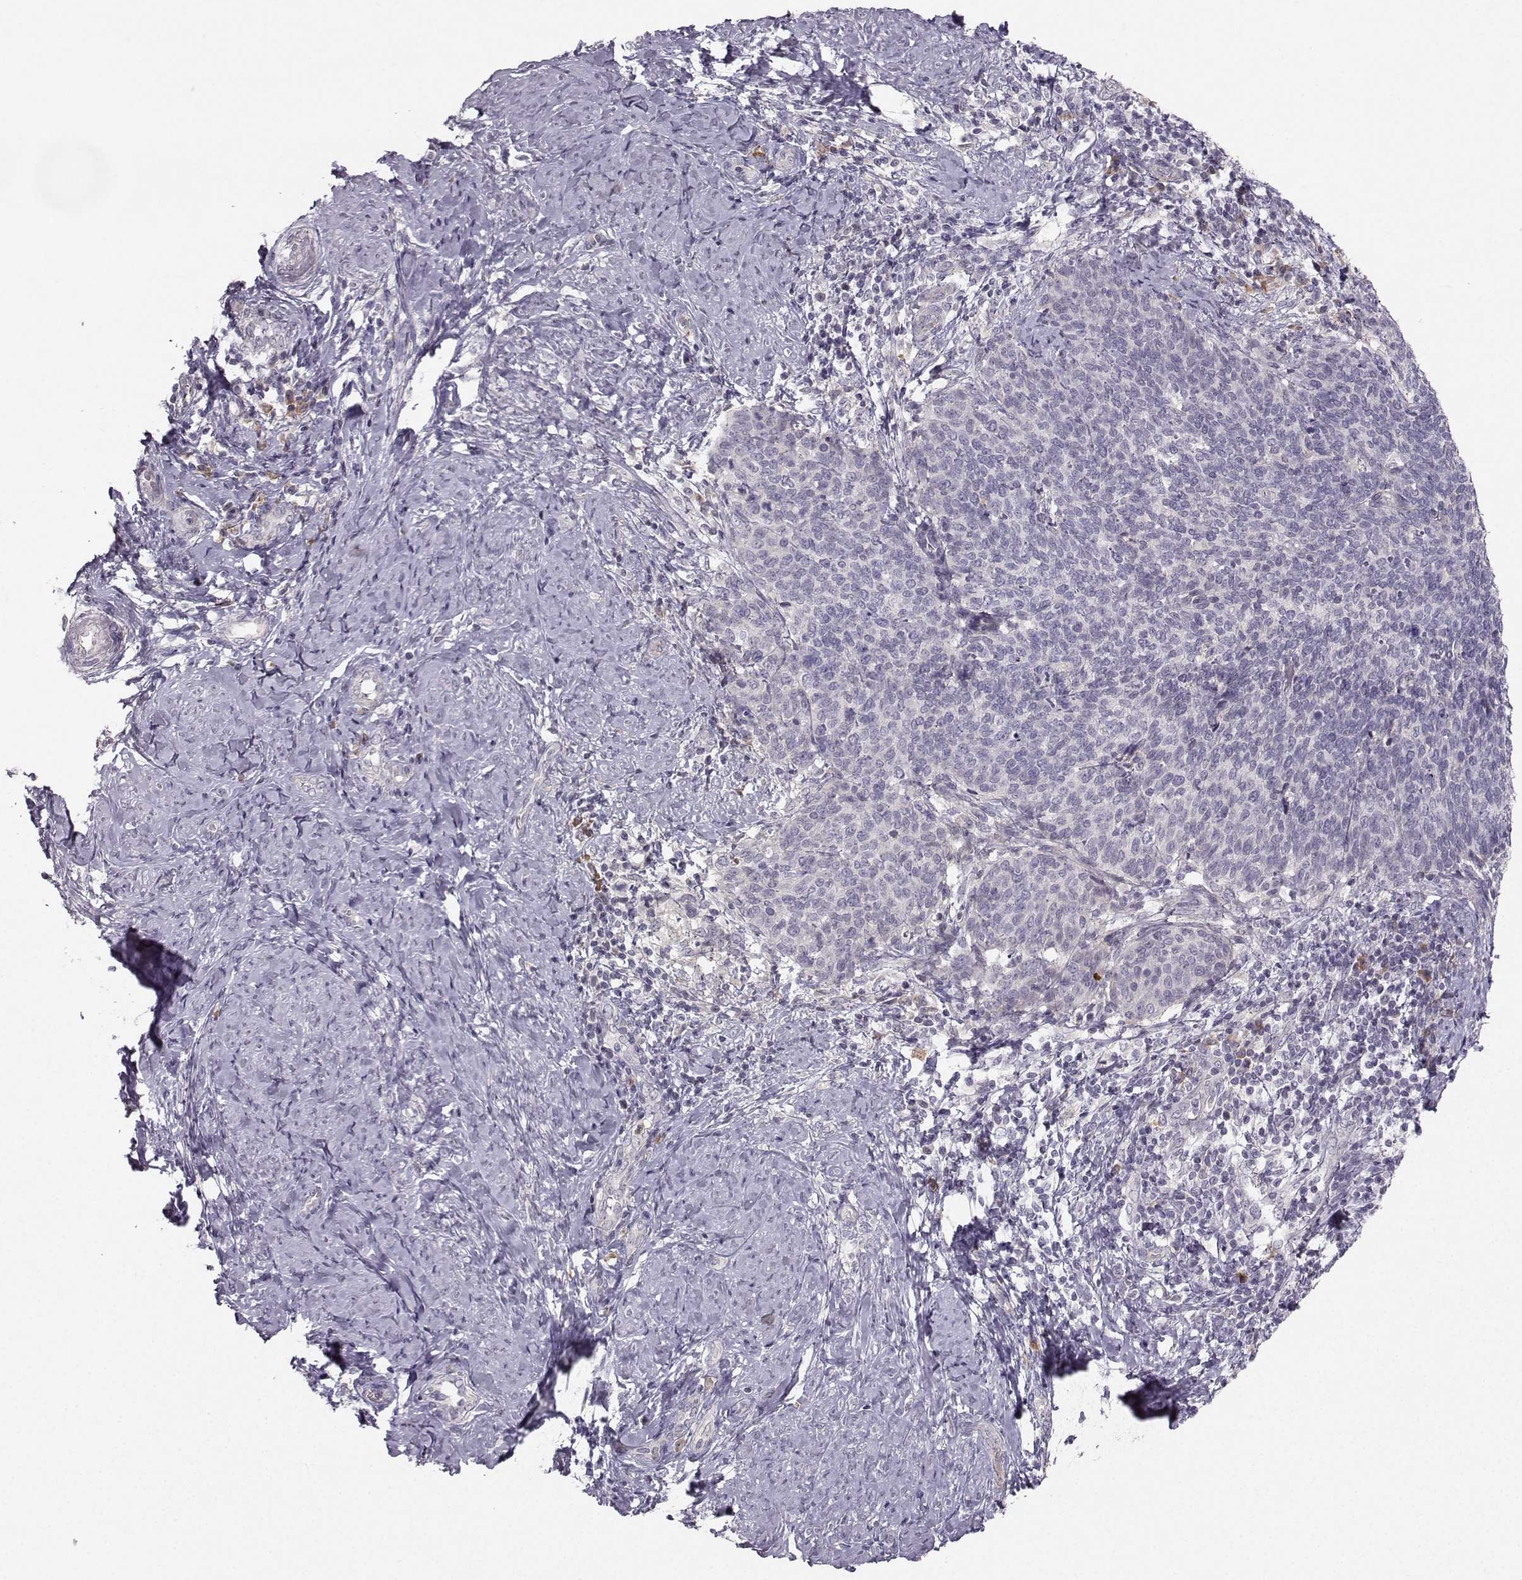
{"staining": {"intensity": "negative", "quantity": "none", "location": "none"}, "tissue": "cervical cancer", "cell_type": "Tumor cells", "image_type": "cancer", "snomed": [{"axis": "morphology", "description": "Normal tissue, NOS"}, {"axis": "morphology", "description": "Squamous cell carcinoma, NOS"}, {"axis": "topography", "description": "Cervix"}], "caption": "IHC photomicrograph of neoplastic tissue: cervical squamous cell carcinoma stained with DAB shows no significant protein staining in tumor cells.", "gene": "OPRD1", "patient": {"sex": "female", "age": 39}}